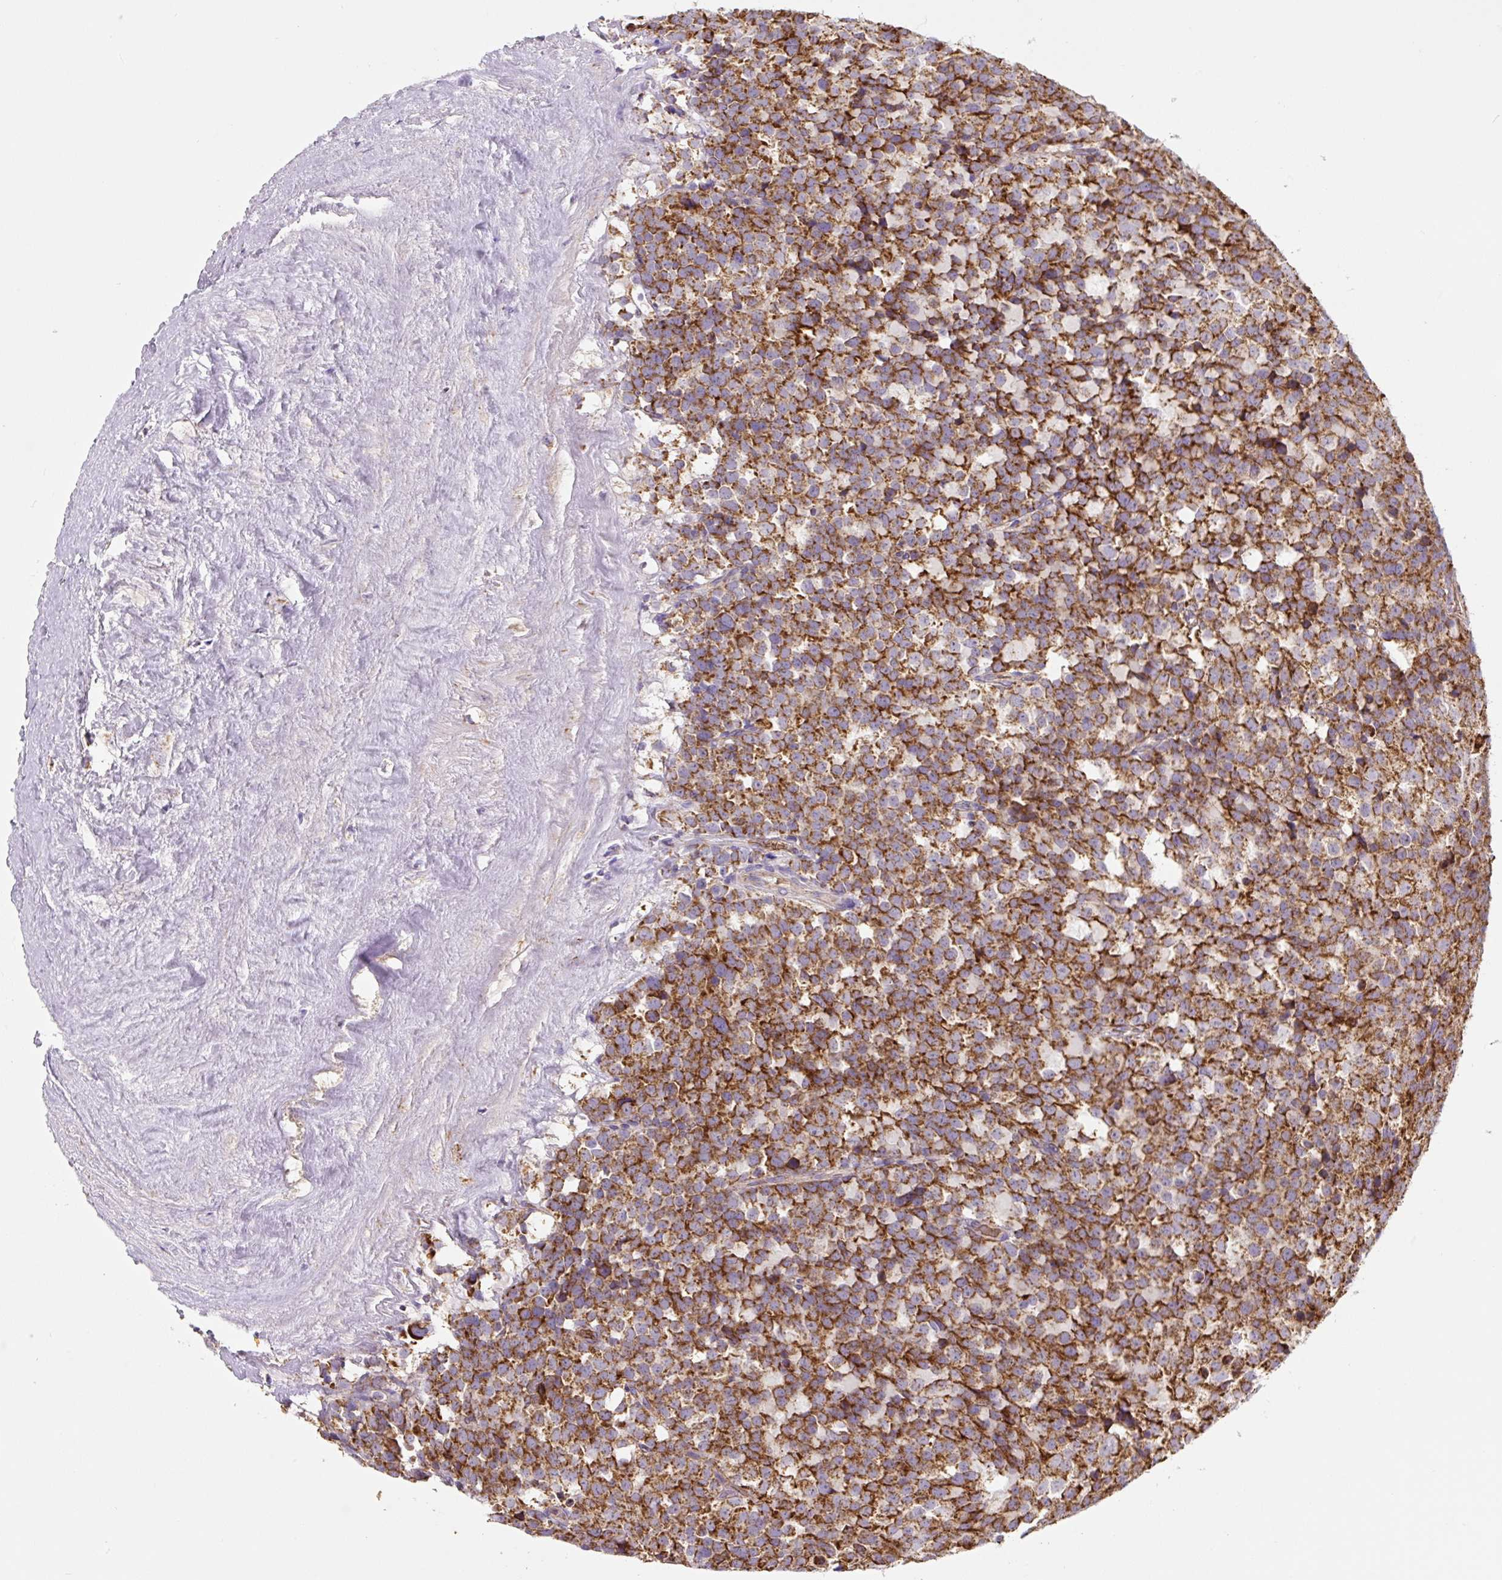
{"staining": {"intensity": "strong", "quantity": ">75%", "location": "cytoplasmic/membranous"}, "tissue": "testis cancer", "cell_type": "Tumor cells", "image_type": "cancer", "snomed": [{"axis": "morphology", "description": "Seminoma, NOS"}, {"axis": "topography", "description": "Testis"}], "caption": "A brown stain labels strong cytoplasmic/membranous positivity of a protein in testis cancer (seminoma) tumor cells. (DAB = brown stain, brightfield microscopy at high magnification).", "gene": "MT-CO2", "patient": {"sex": "male", "age": 71}}